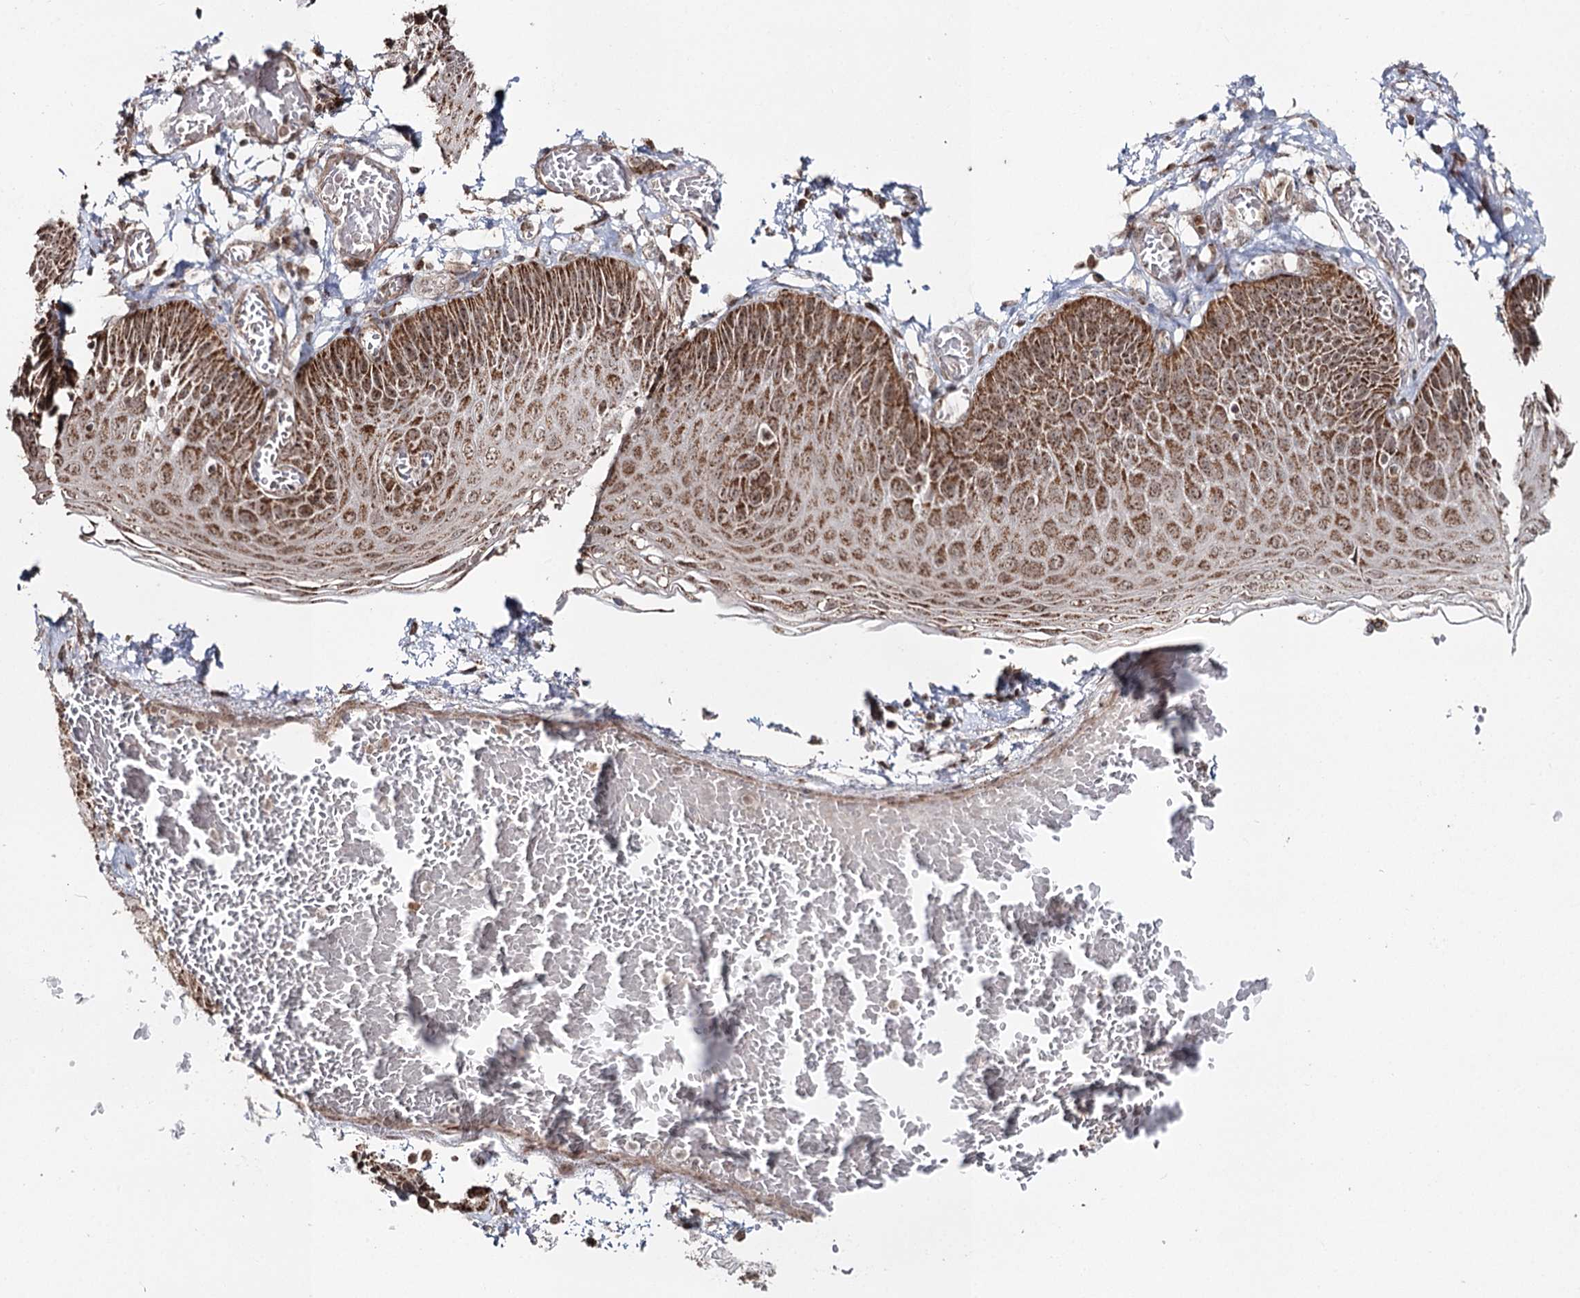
{"staining": {"intensity": "moderate", "quantity": ">75%", "location": "cytoplasmic/membranous,nuclear"}, "tissue": "esophagus", "cell_type": "Squamous epithelial cells", "image_type": "normal", "snomed": [{"axis": "morphology", "description": "Normal tissue, NOS"}, {"axis": "topography", "description": "Esophagus"}], "caption": "This is a micrograph of IHC staining of unremarkable esophagus, which shows moderate expression in the cytoplasmic/membranous,nuclear of squamous epithelial cells.", "gene": "PDHX", "patient": {"sex": "male", "age": 81}}